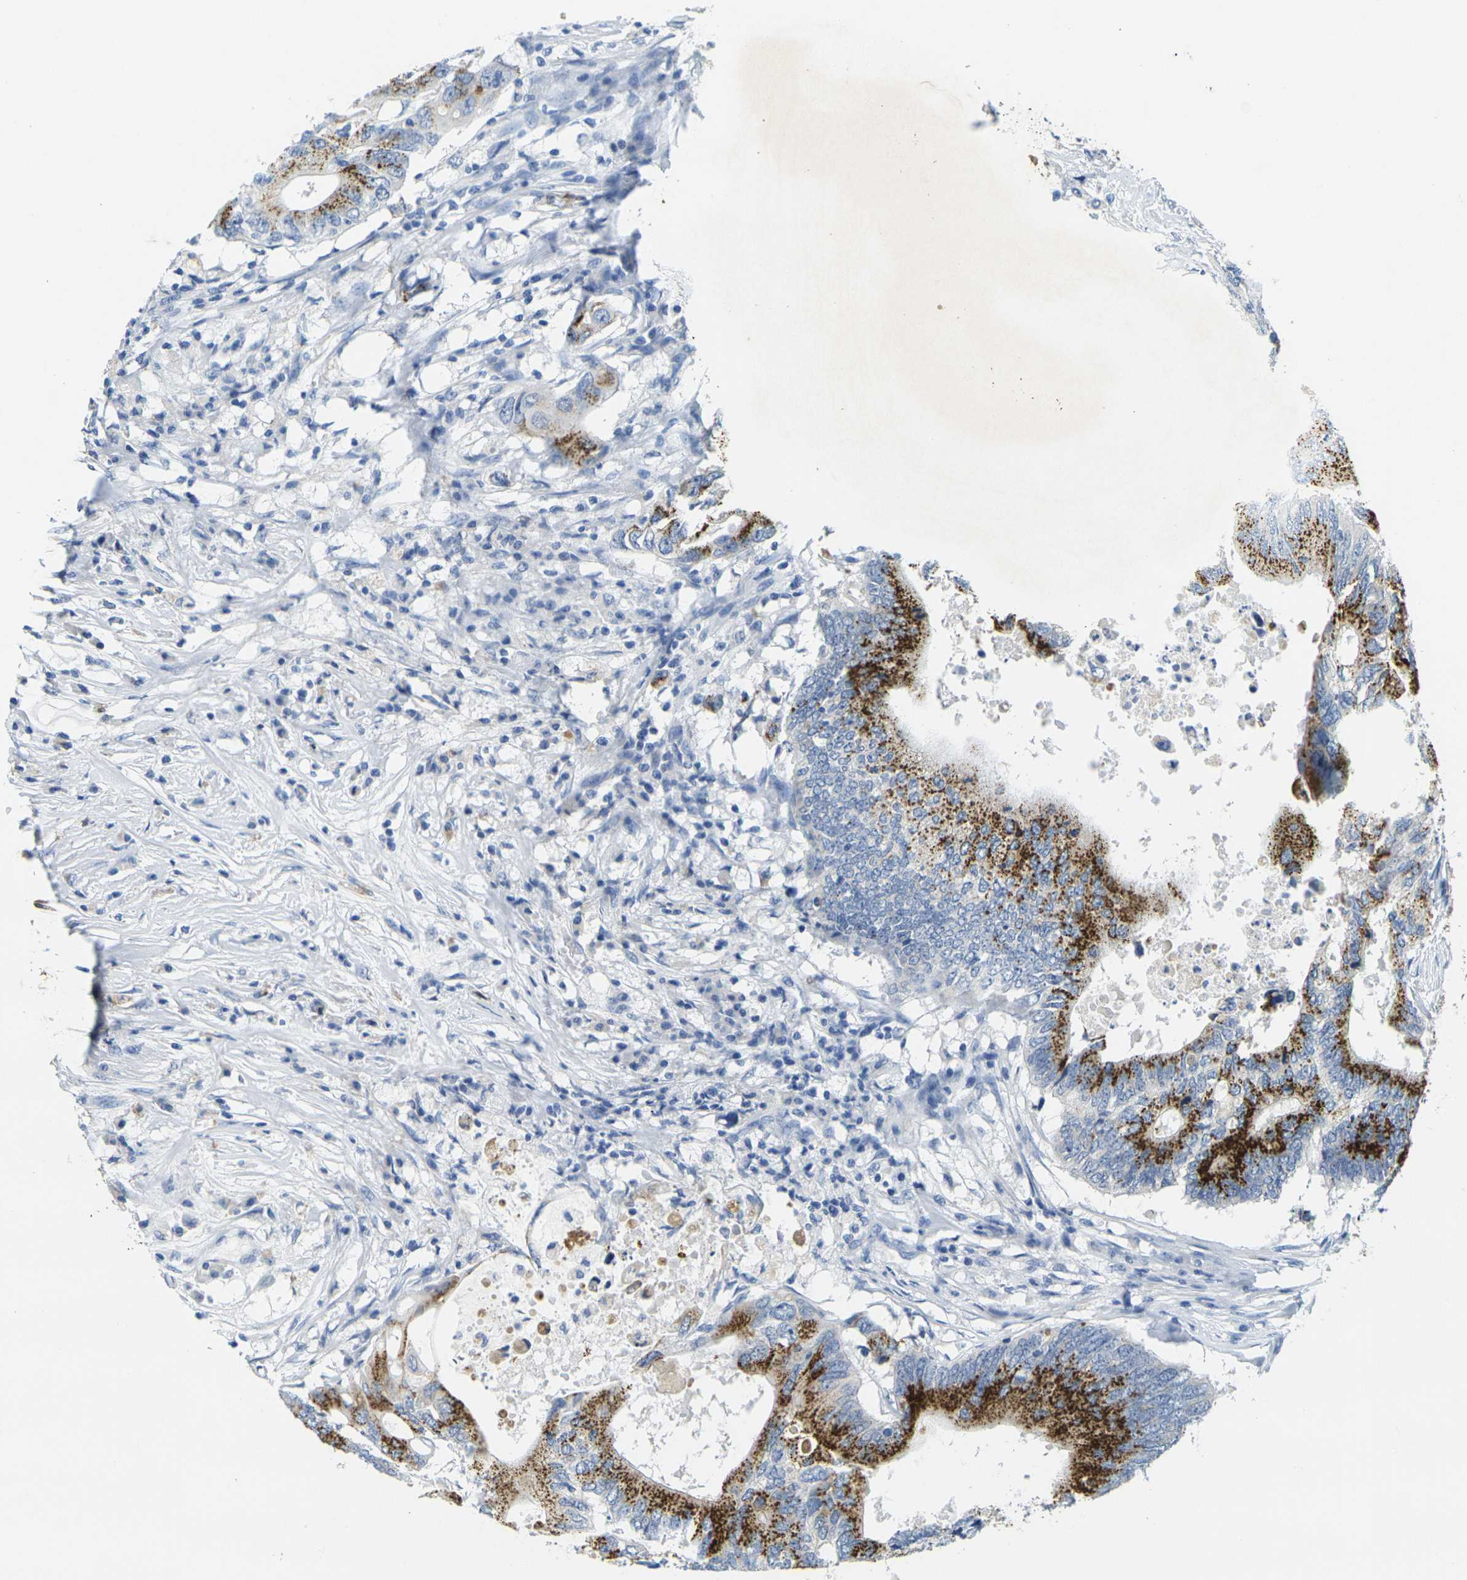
{"staining": {"intensity": "strong", "quantity": "25%-75%", "location": "cytoplasmic/membranous"}, "tissue": "colorectal cancer", "cell_type": "Tumor cells", "image_type": "cancer", "snomed": [{"axis": "morphology", "description": "Adenocarcinoma, NOS"}, {"axis": "topography", "description": "Colon"}], "caption": "The photomicrograph reveals staining of colorectal adenocarcinoma, revealing strong cytoplasmic/membranous protein expression (brown color) within tumor cells. The staining is performed using DAB (3,3'-diaminobenzidine) brown chromogen to label protein expression. The nuclei are counter-stained blue using hematoxylin.", "gene": "FAM3D", "patient": {"sex": "male", "age": 71}}